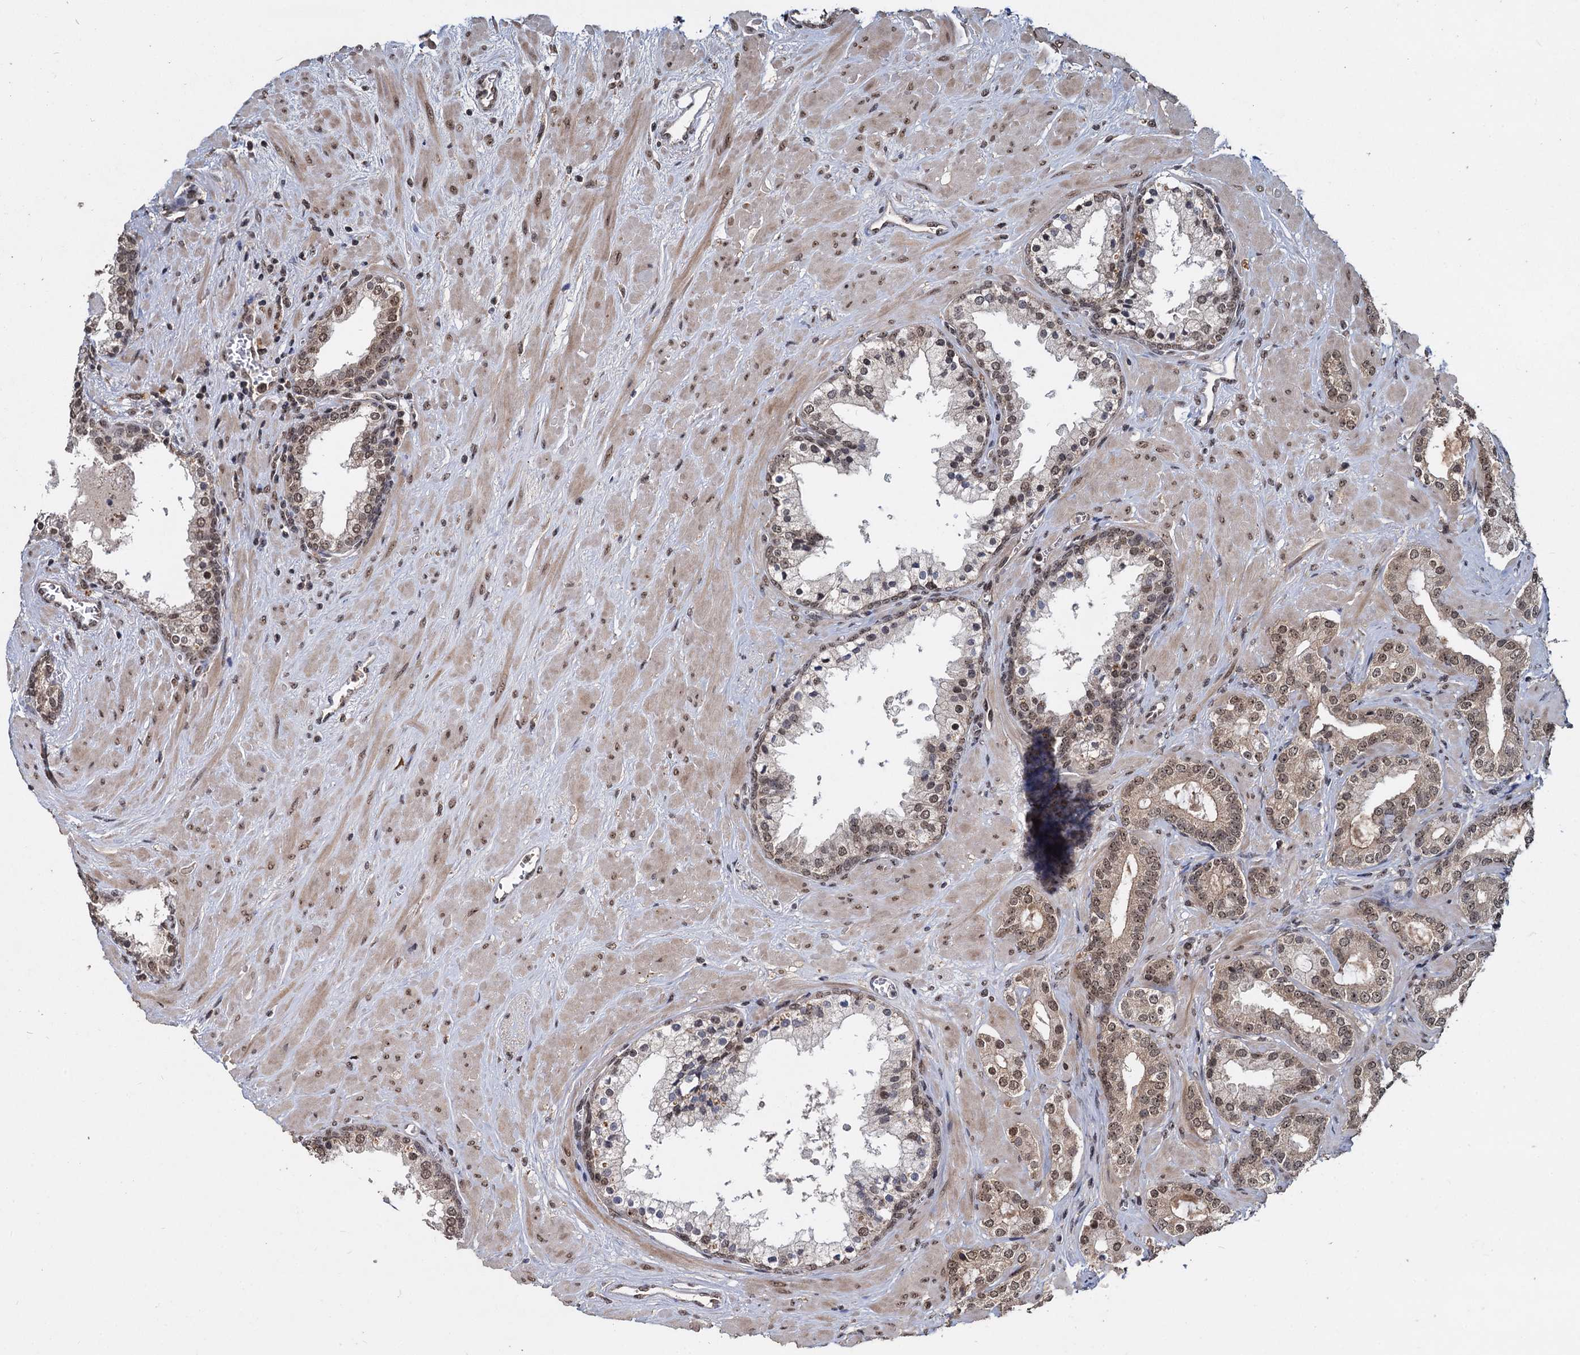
{"staining": {"intensity": "moderate", "quantity": ">75%", "location": "cytoplasmic/membranous,nuclear"}, "tissue": "prostate cancer", "cell_type": "Tumor cells", "image_type": "cancer", "snomed": [{"axis": "morphology", "description": "Adenocarcinoma, High grade"}, {"axis": "topography", "description": "Prostate"}], "caption": "Protein analysis of prostate adenocarcinoma (high-grade) tissue reveals moderate cytoplasmic/membranous and nuclear positivity in approximately >75% of tumor cells.", "gene": "FAM216B", "patient": {"sex": "male", "age": 64}}